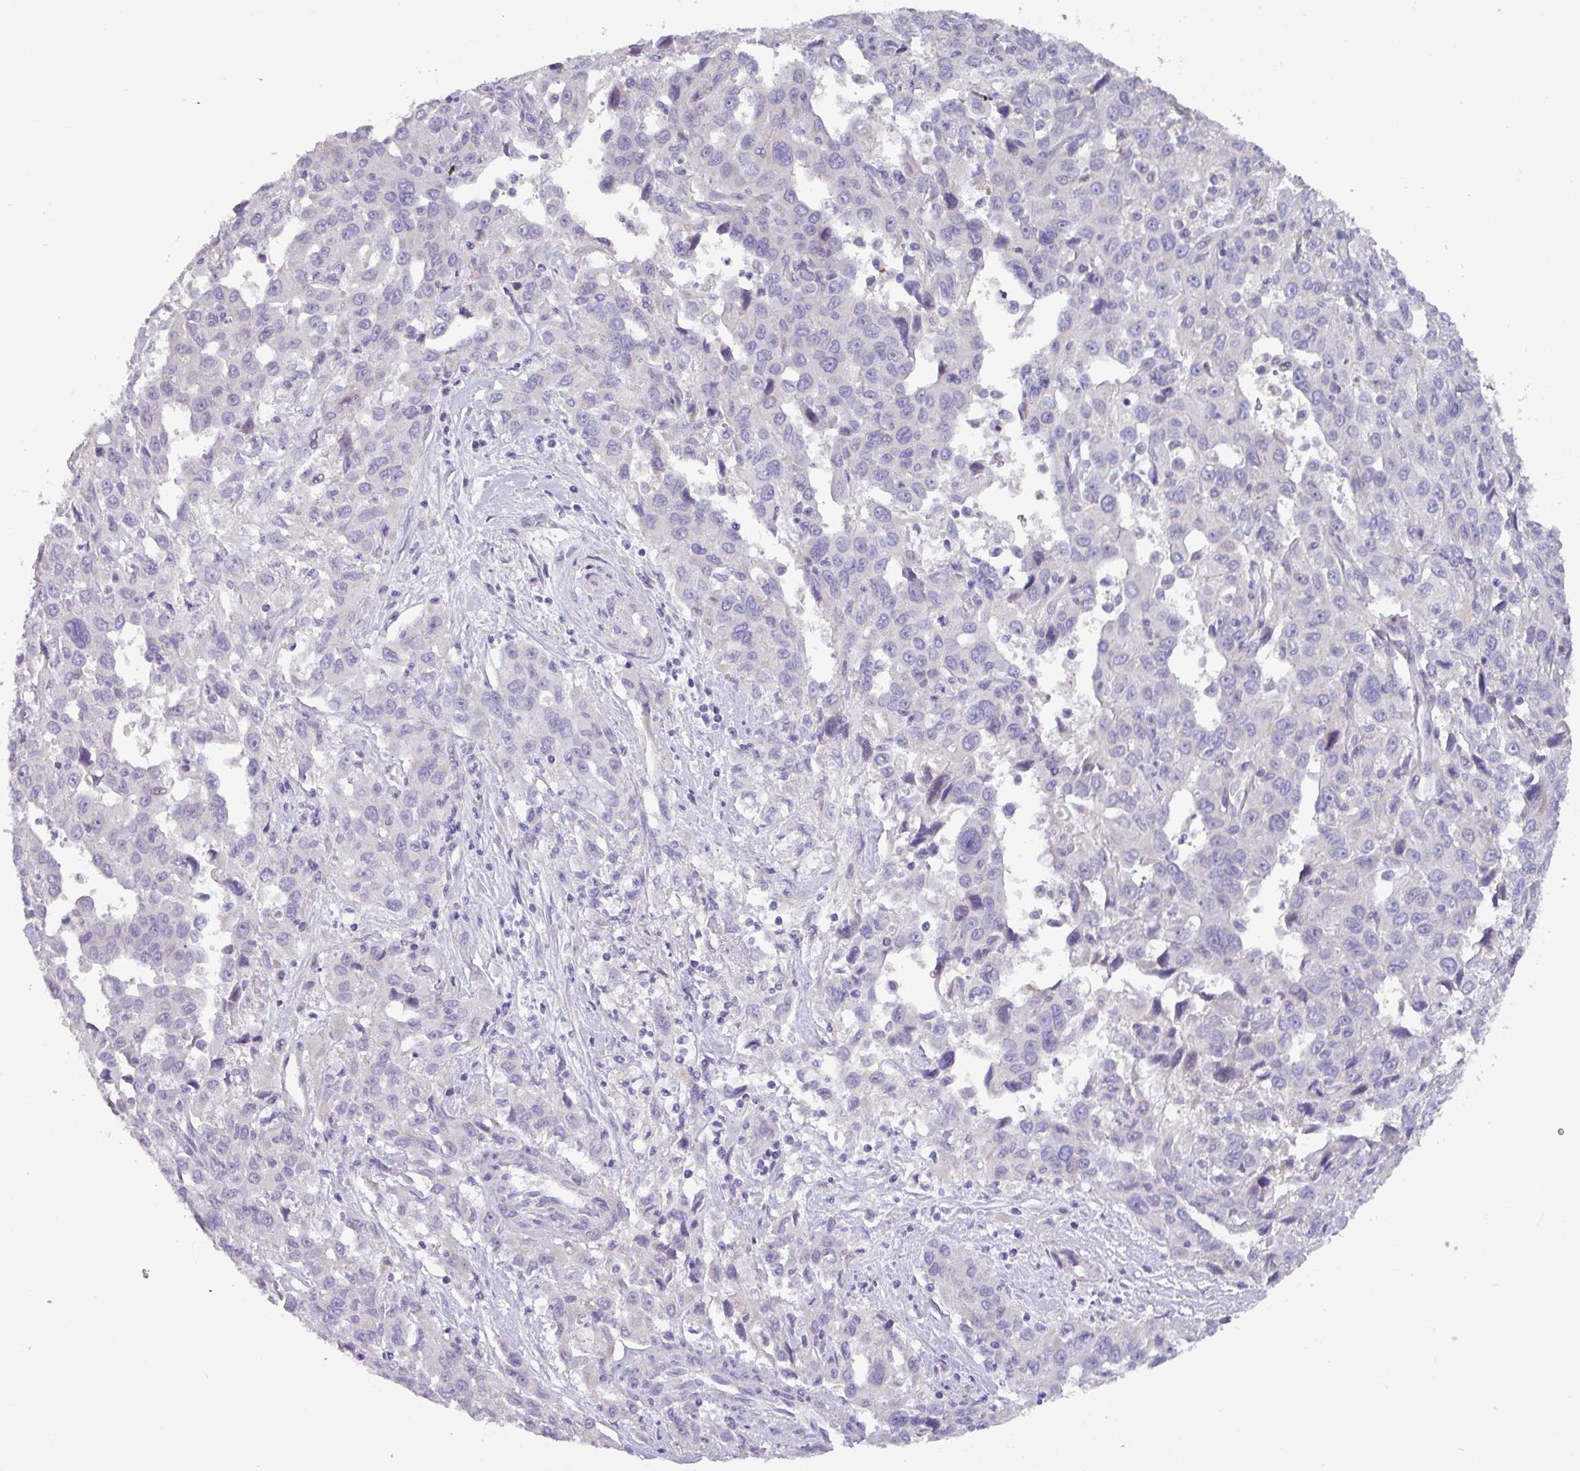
{"staining": {"intensity": "negative", "quantity": "none", "location": "none"}, "tissue": "liver cancer", "cell_type": "Tumor cells", "image_type": "cancer", "snomed": [{"axis": "morphology", "description": "Carcinoma, Hepatocellular, NOS"}, {"axis": "topography", "description": "Liver"}], "caption": "A high-resolution micrograph shows immunohistochemistry (IHC) staining of hepatocellular carcinoma (liver), which reveals no significant expression in tumor cells.", "gene": "RGS16", "patient": {"sex": "male", "age": 63}}